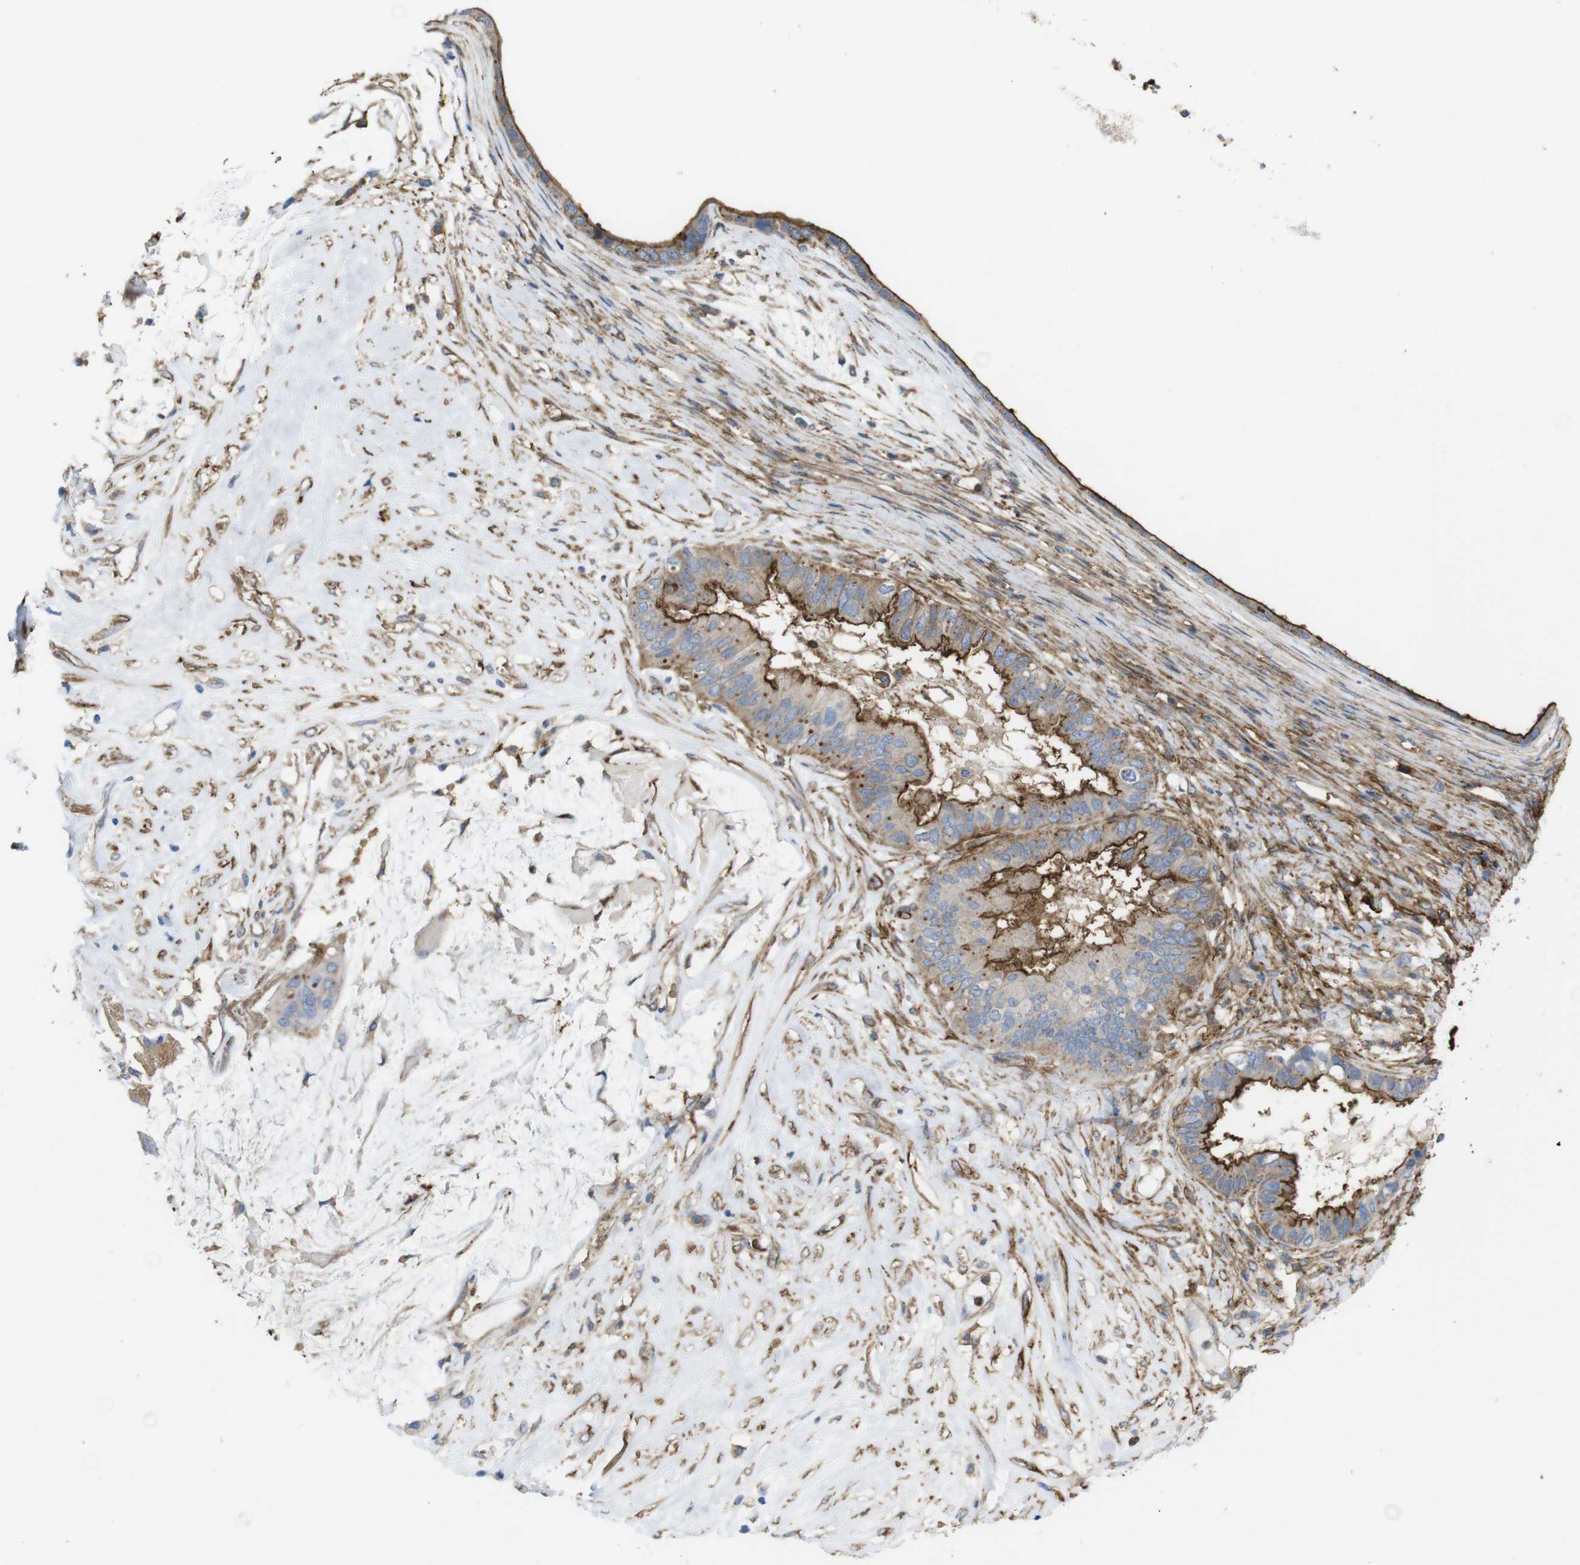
{"staining": {"intensity": "moderate", "quantity": "25%-75%", "location": "cytoplasmic/membranous"}, "tissue": "ovarian cancer", "cell_type": "Tumor cells", "image_type": "cancer", "snomed": [{"axis": "morphology", "description": "Cystadenocarcinoma, mucinous, NOS"}, {"axis": "topography", "description": "Ovary"}], "caption": "Ovarian mucinous cystadenocarcinoma tissue demonstrates moderate cytoplasmic/membranous expression in approximately 25%-75% of tumor cells", "gene": "CYBRD1", "patient": {"sex": "female", "age": 80}}